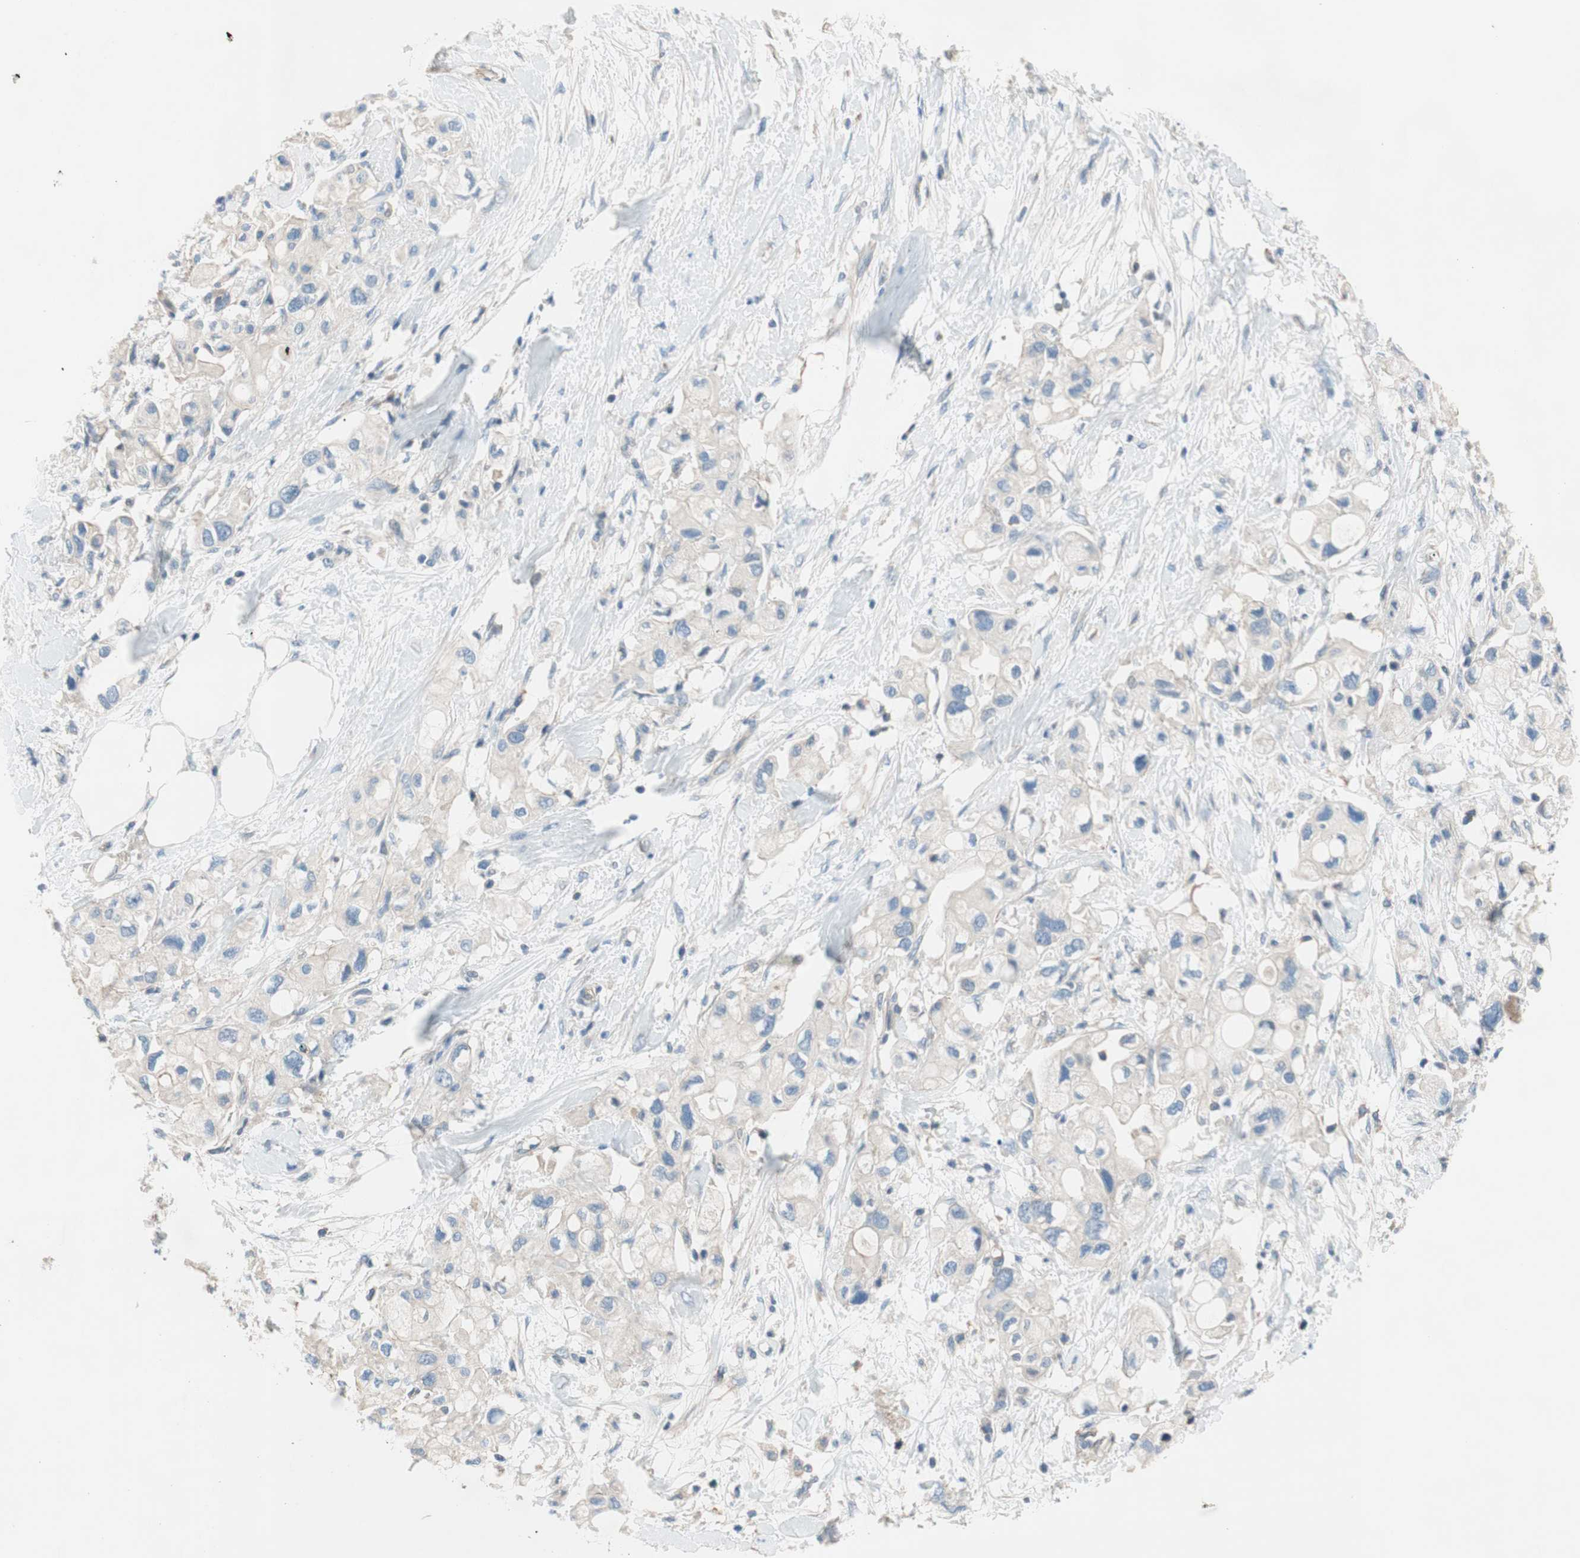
{"staining": {"intensity": "negative", "quantity": "none", "location": "none"}, "tissue": "pancreatic cancer", "cell_type": "Tumor cells", "image_type": "cancer", "snomed": [{"axis": "morphology", "description": "Adenocarcinoma, NOS"}, {"axis": "topography", "description": "Pancreas"}], "caption": "A histopathology image of human adenocarcinoma (pancreatic) is negative for staining in tumor cells.", "gene": "CALML3", "patient": {"sex": "female", "age": 56}}